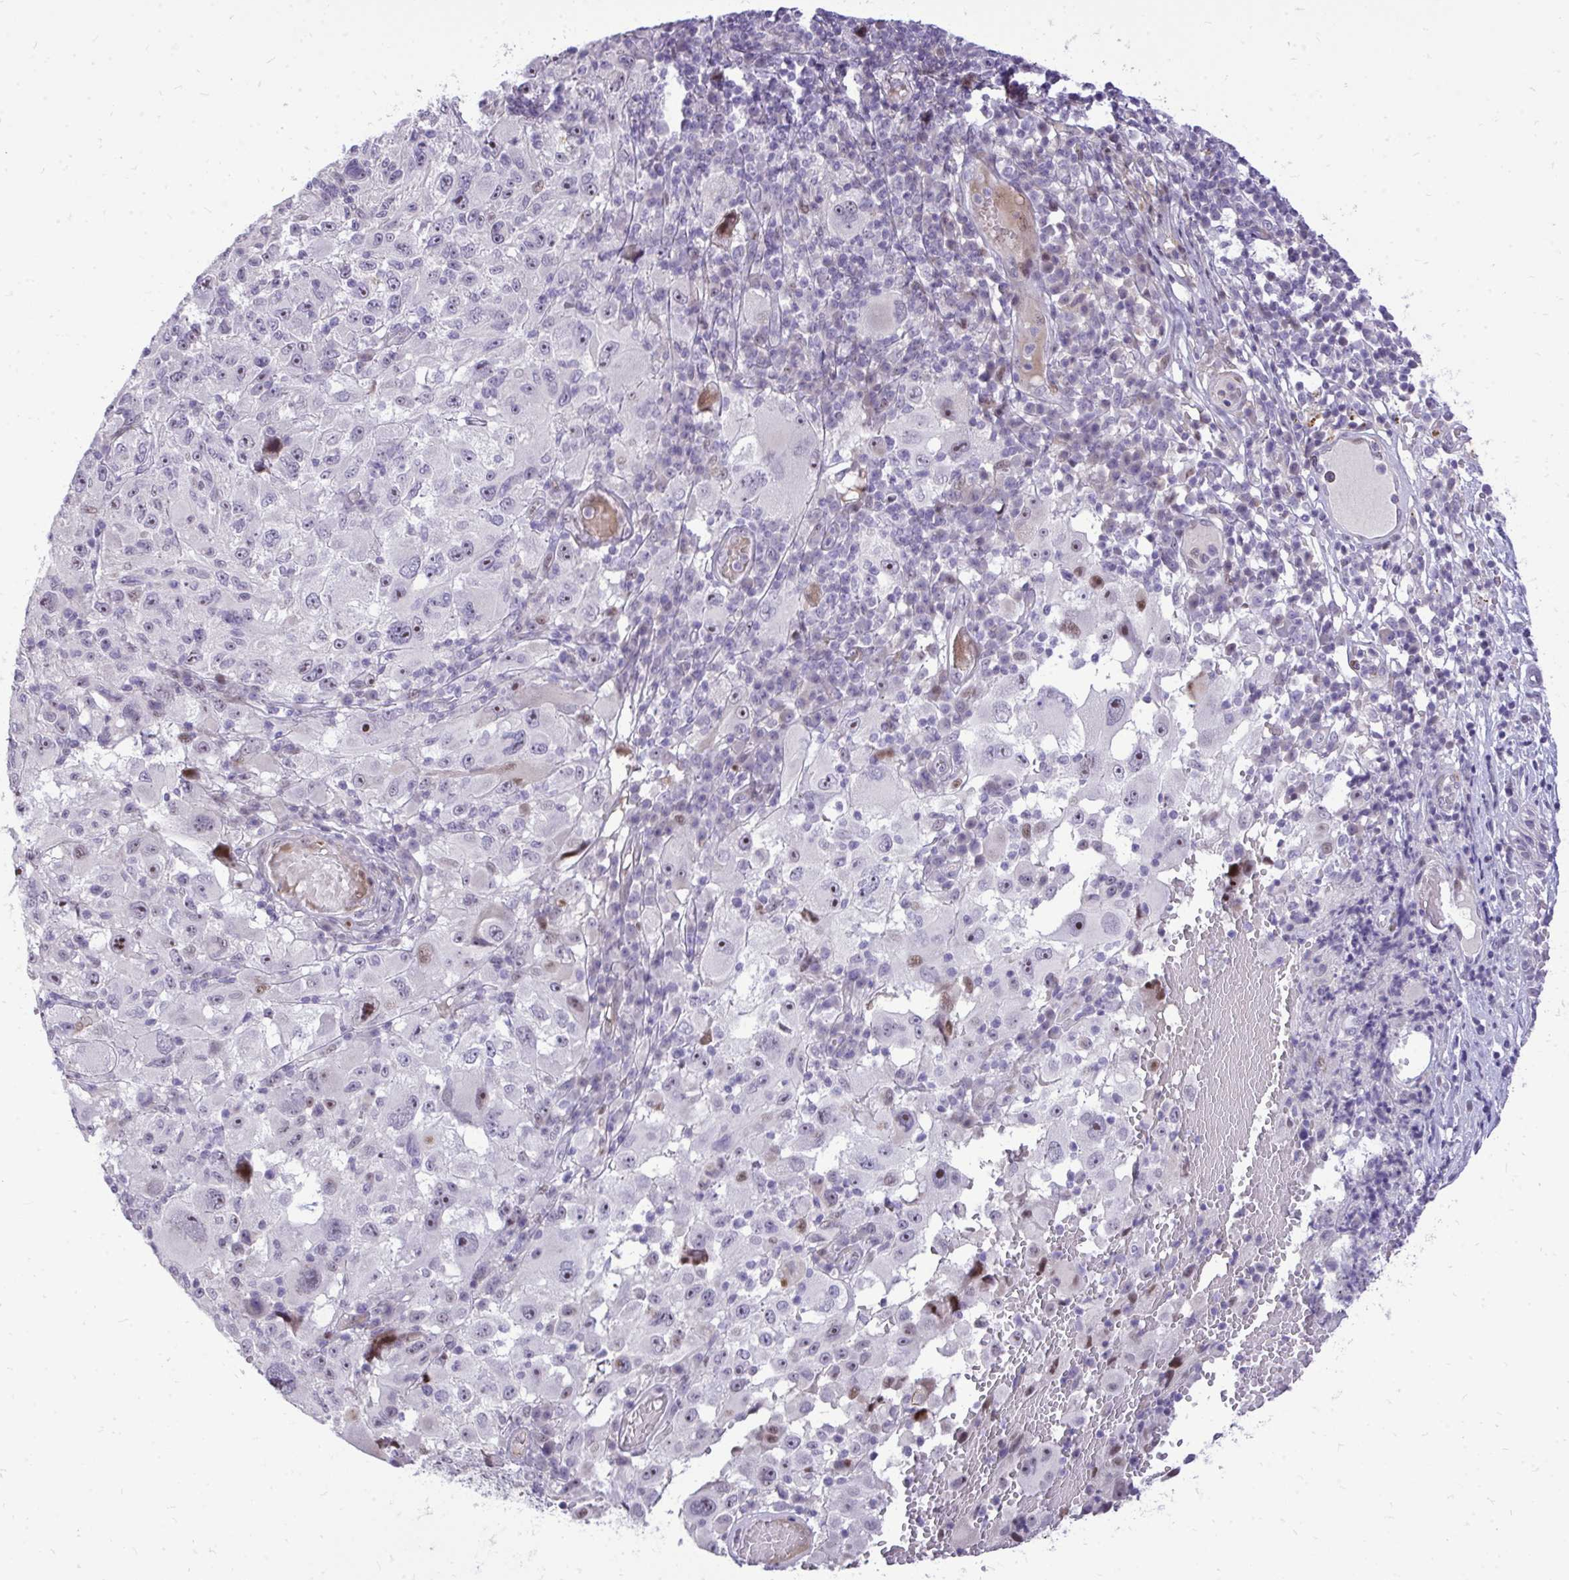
{"staining": {"intensity": "moderate", "quantity": "25%-75%", "location": "nuclear"}, "tissue": "melanoma", "cell_type": "Tumor cells", "image_type": "cancer", "snomed": [{"axis": "morphology", "description": "Malignant melanoma, NOS"}, {"axis": "topography", "description": "Skin"}], "caption": "Immunohistochemistry (IHC) (DAB) staining of malignant melanoma exhibits moderate nuclear protein staining in approximately 25%-75% of tumor cells. Immunohistochemistry stains the protein in brown and the nuclei are stained blue.", "gene": "DLX4", "patient": {"sex": "female", "age": 71}}